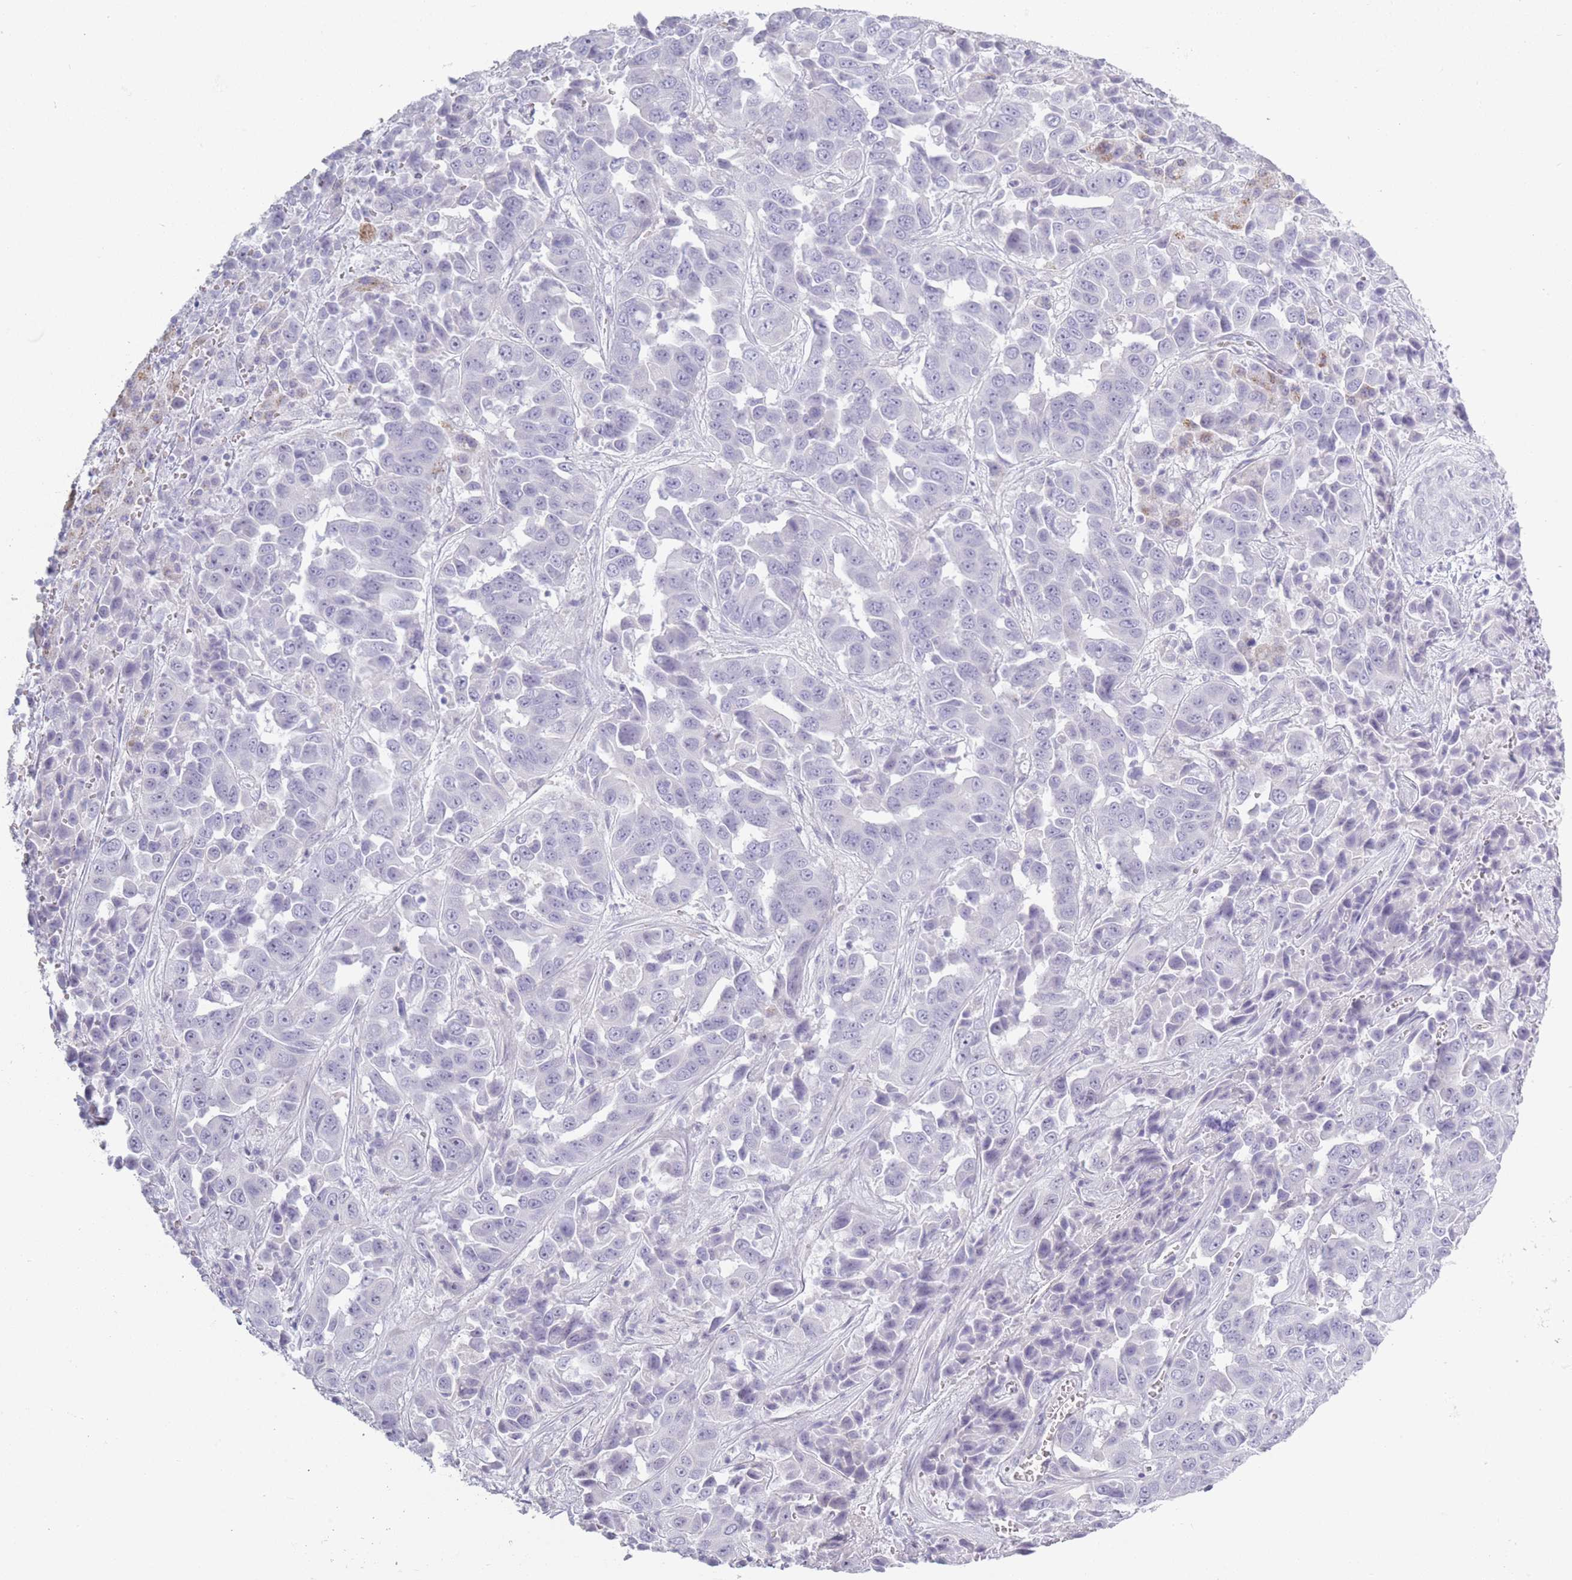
{"staining": {"intensity": "negative", "quantity": "none", "location": "none"}, "tissue": "liver cancer", "cell_type": "Tumor cells", "image_type": "cancer", "snomed": [{"axis": "morphology", "description": "Cholangiocarcinoma"}, {"axis": "topography", "description": "Liver"}], "caption": "Immunohistochemical staining of cholangiocarcinoma (liver) exhibits no significant expression in tumor cells.", "gene": "PLEKHG2", "patient": {"sex": "female", "age": 52}}